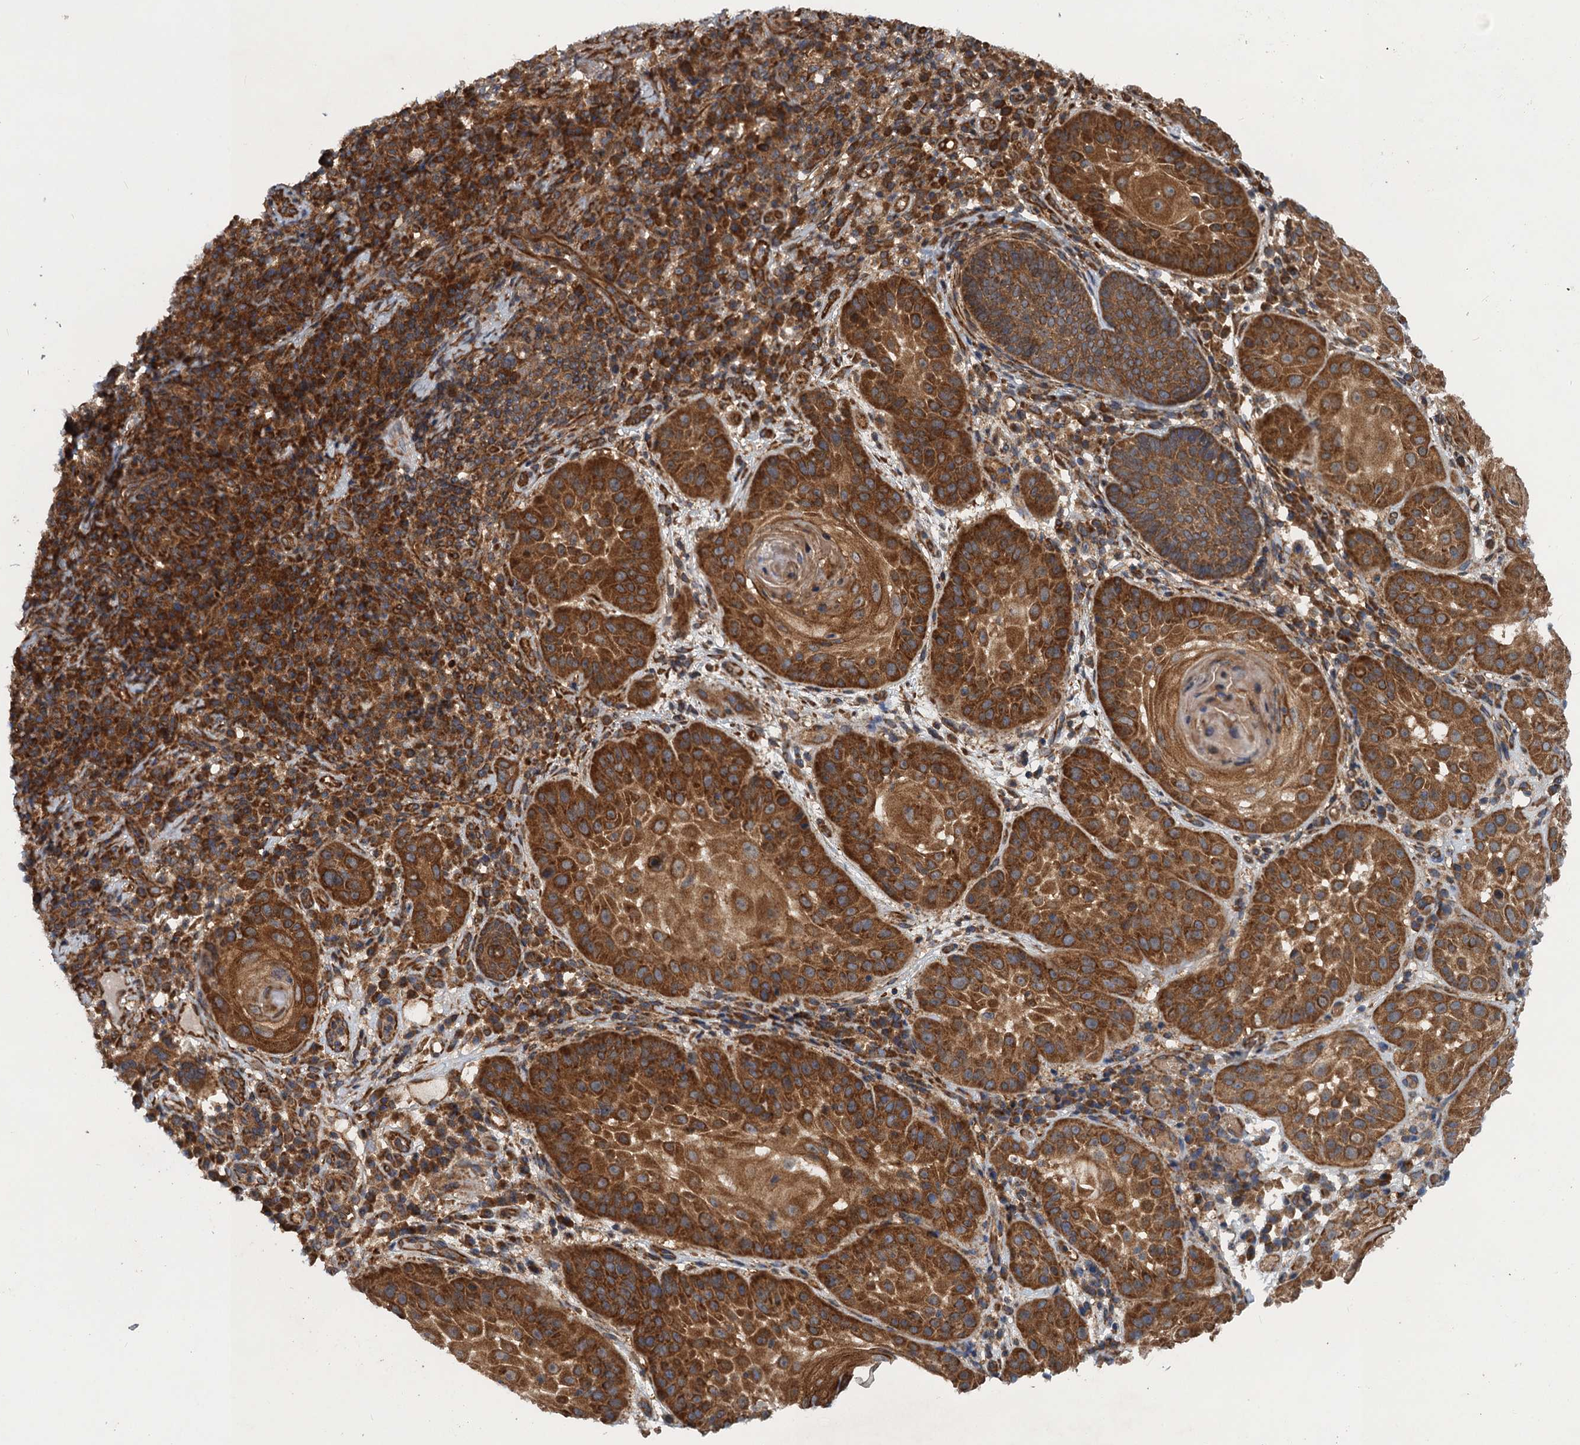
{"staining": {"intensity": "strong", "quantity": ">75%", "location": "cytoplasmic/membranous"}, "tissue": "skin cancer", "cell_type": "Tumor cells", "image_type": "cancer", "snomed": [{"axis": "morphology", "description": "Normal tissue, NOS"}, {"axis": "morphology", "description": "Basal cell carcinoma"}, {"axis": "topography", "description": "Skin"}], "caption": "Immunohistochemistry (IHC) image of human basal cell carcinoma (skin) stained for a protein (brown), which demonstrates high levels of strong cytoplasmic/membranous positivity in approximately >75% of tumor cells.", "gene": "MDM1", "patient": {"sex": "male", "age": 93}}